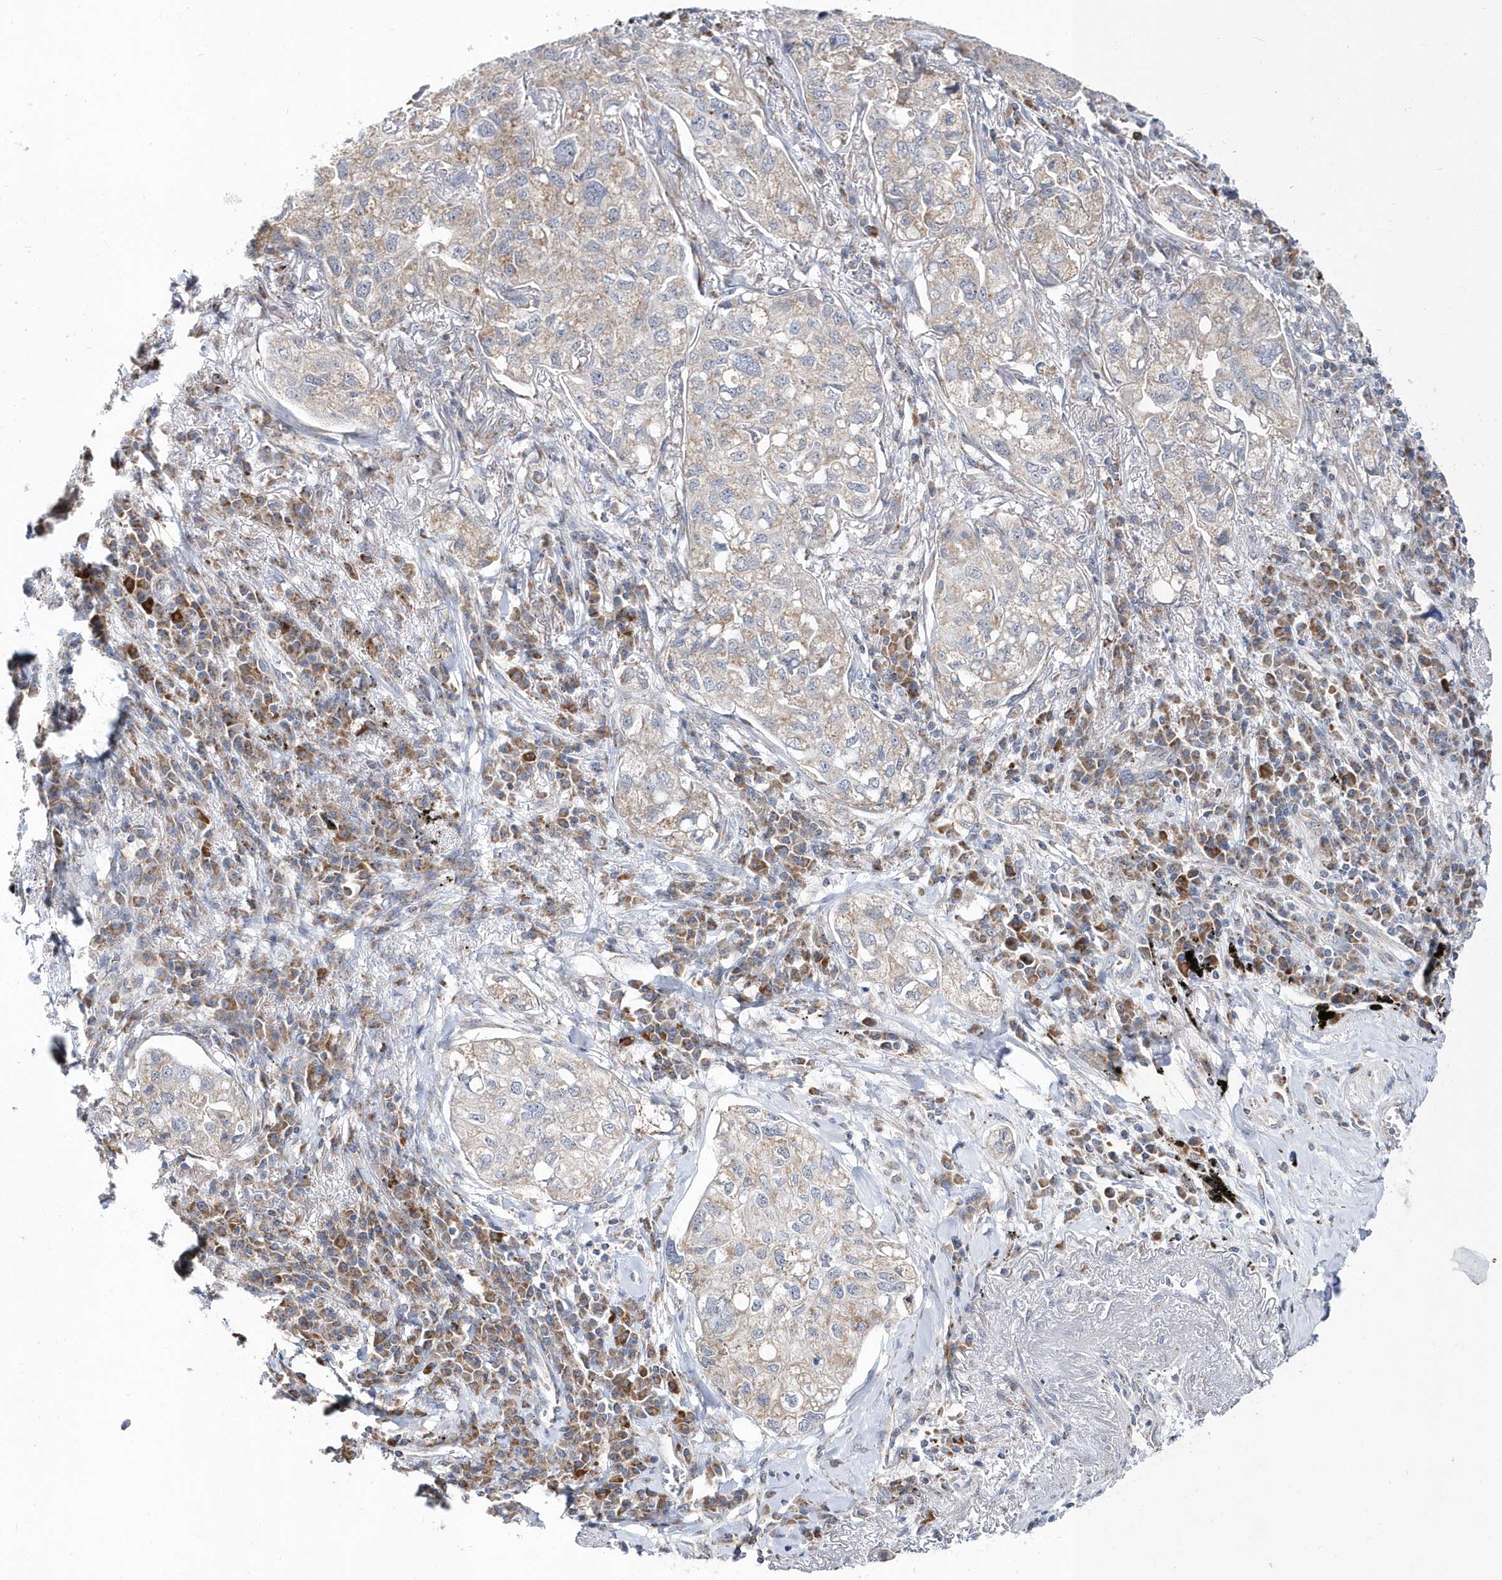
{"staining": {"intensity": "weak", "quantity": "25%-75%", "location": "cytoplasmic/membranous"}, "tissue": "lung cancer", "cell_type": "Tumor cells", "image_type": "cancer", "snomed": [{"axis": "morphology", "description": "Adenocarcinoma, NOS"}, {"axis": "topography", "description": "Lung"}], "caption": "About 25%-75% of tumor cells in lung cancer (adenocarcinoma) show weak cytoplasmic/membranous protein staining as visualized by brown immunohistochemical staining.", "gene": "SPATA5", "patient": {"sex": "male", "age": 65}}